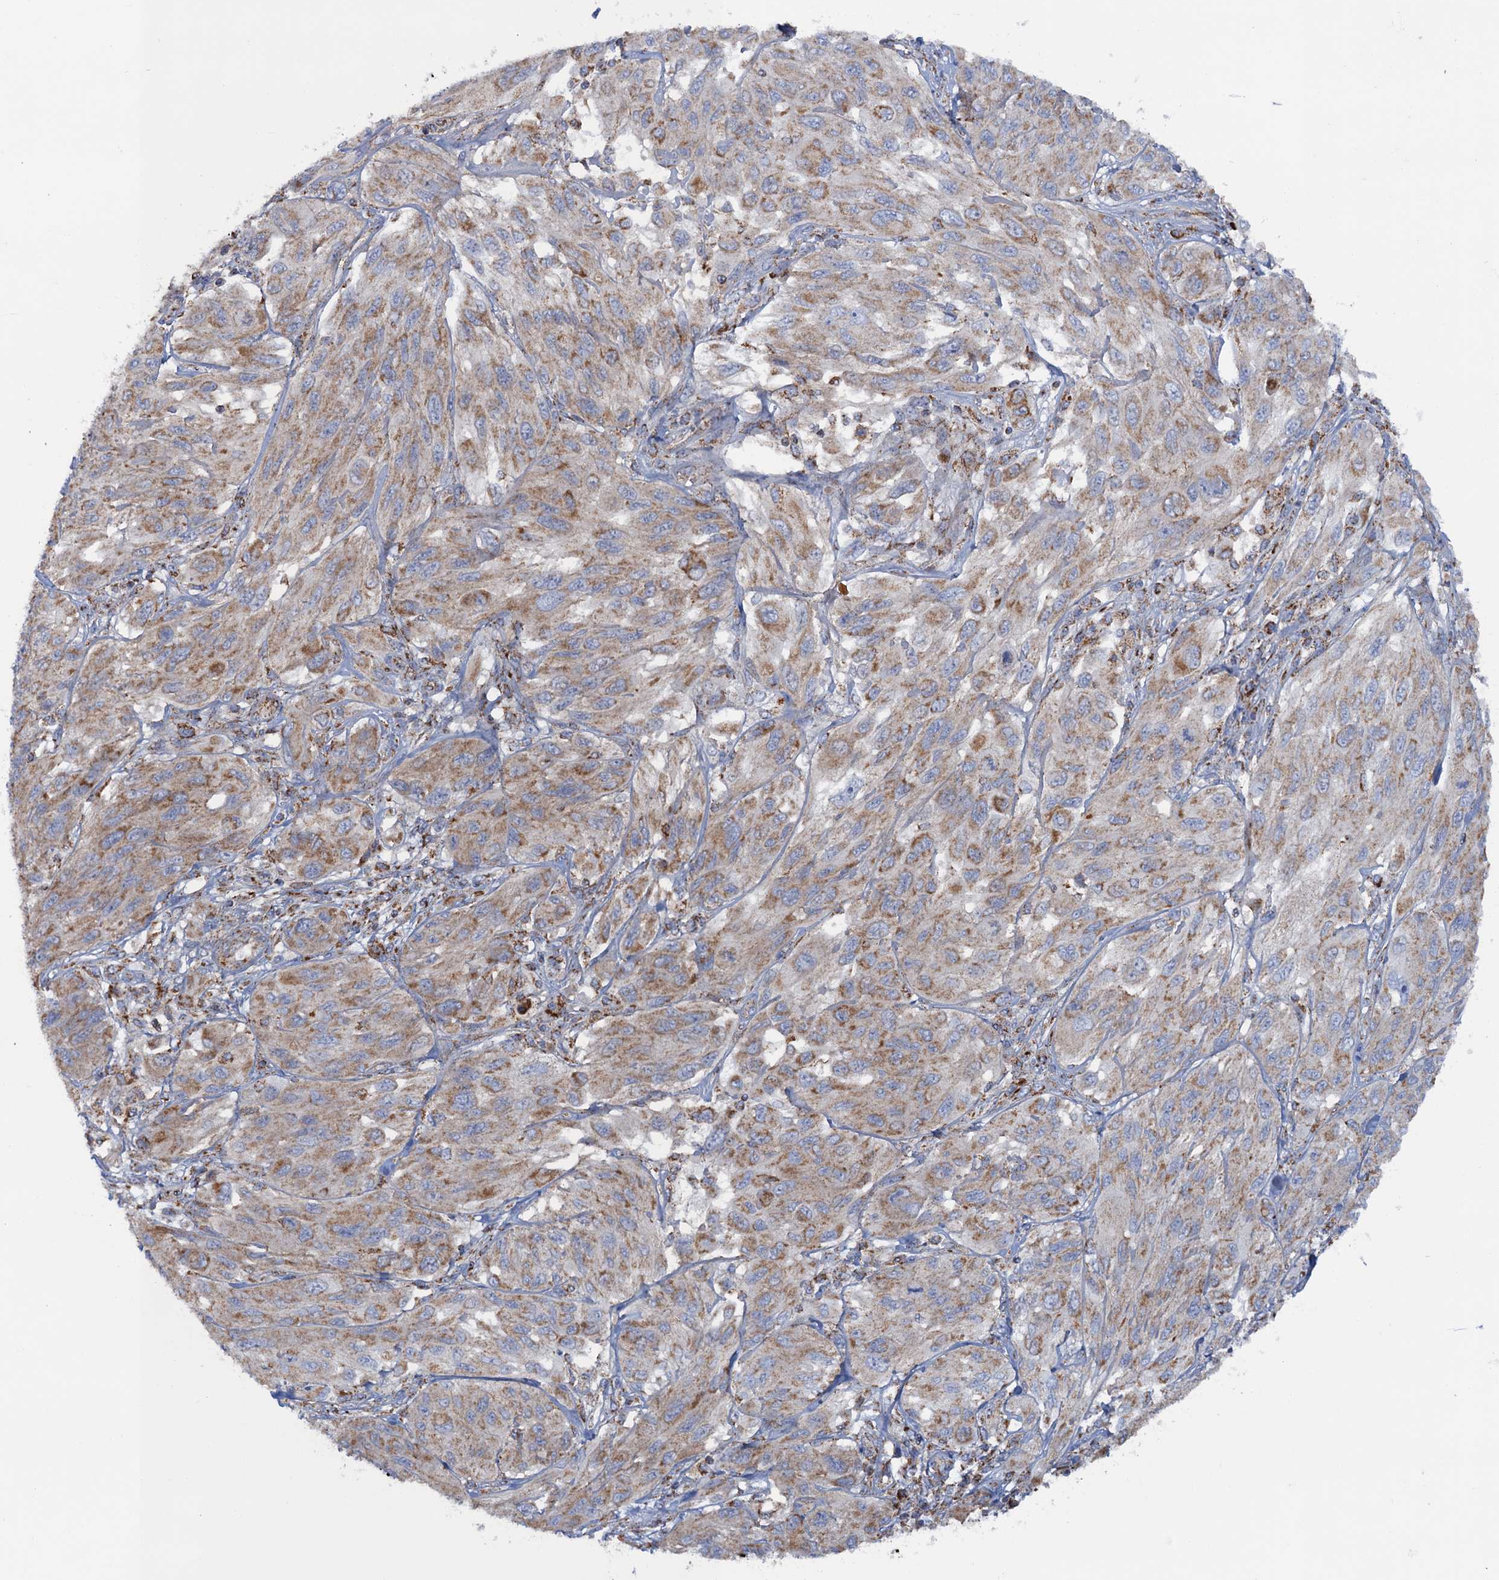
{"staining": {"intensity": "moderate", "quantity": ">75%", "location": "cytoplasmic/membranous"}, "tissue": "melanoma", "cell_type": "Tumor cells", "image_type": "cancer", "snomed": [{"axis": "morphology", "description": "Malignant melanoma, NOS"}, {"axis": "topography", "description": "Skin"}], "caption": "Malignant melanoma tissue shows moderate cytoplasmic/membranous positivity in approximately >75% of tumor cells, visualized by immunohistochemistry.", "gene": "GTPBP3", "patient": {"sex": "female", "age": 91}}